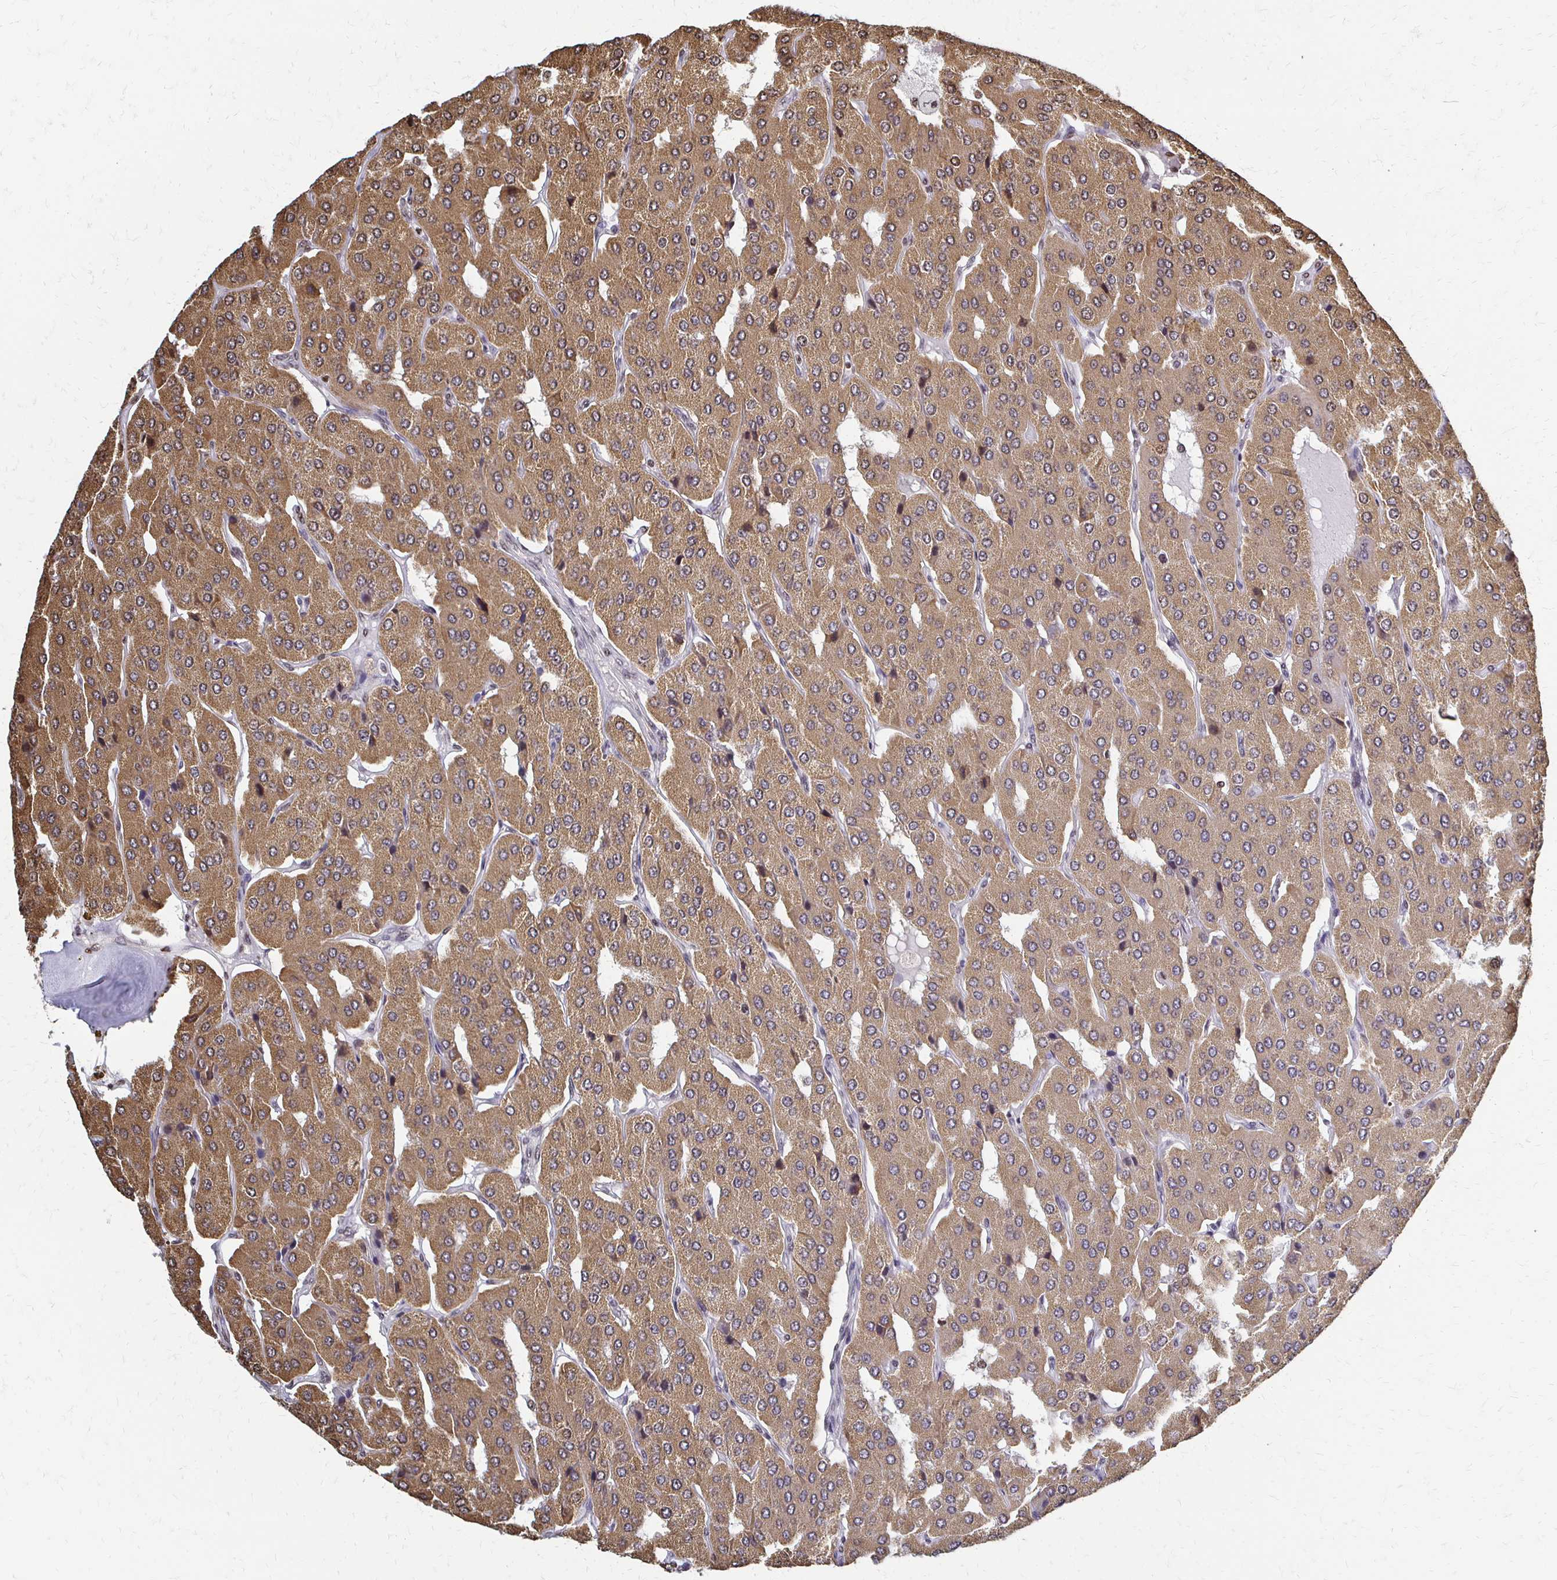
{"staining": {"intensity": "moderate", "quantity": ">75%", "location": "cytoplasmic/membranous"}, "tissue": "parathyroid gland", "cell_type": "Glandular cells", "image_type": "normal", "snomed": [{"axis": "morphology", "description": "Normal tissue, NOS"}, {"axis": "morphology", "description": "Adenoma, NOS"}, {"axis": "topography", "description": "Parathyroid gland"}], "caption": "Parathyroid gland stained with immunohistochemistry shows moderate cytoplasmic/membranous expression in approximately >75% of glandular cells.", "gene": "HOXA9", "patient": {"sex": "female", "age": 86}}